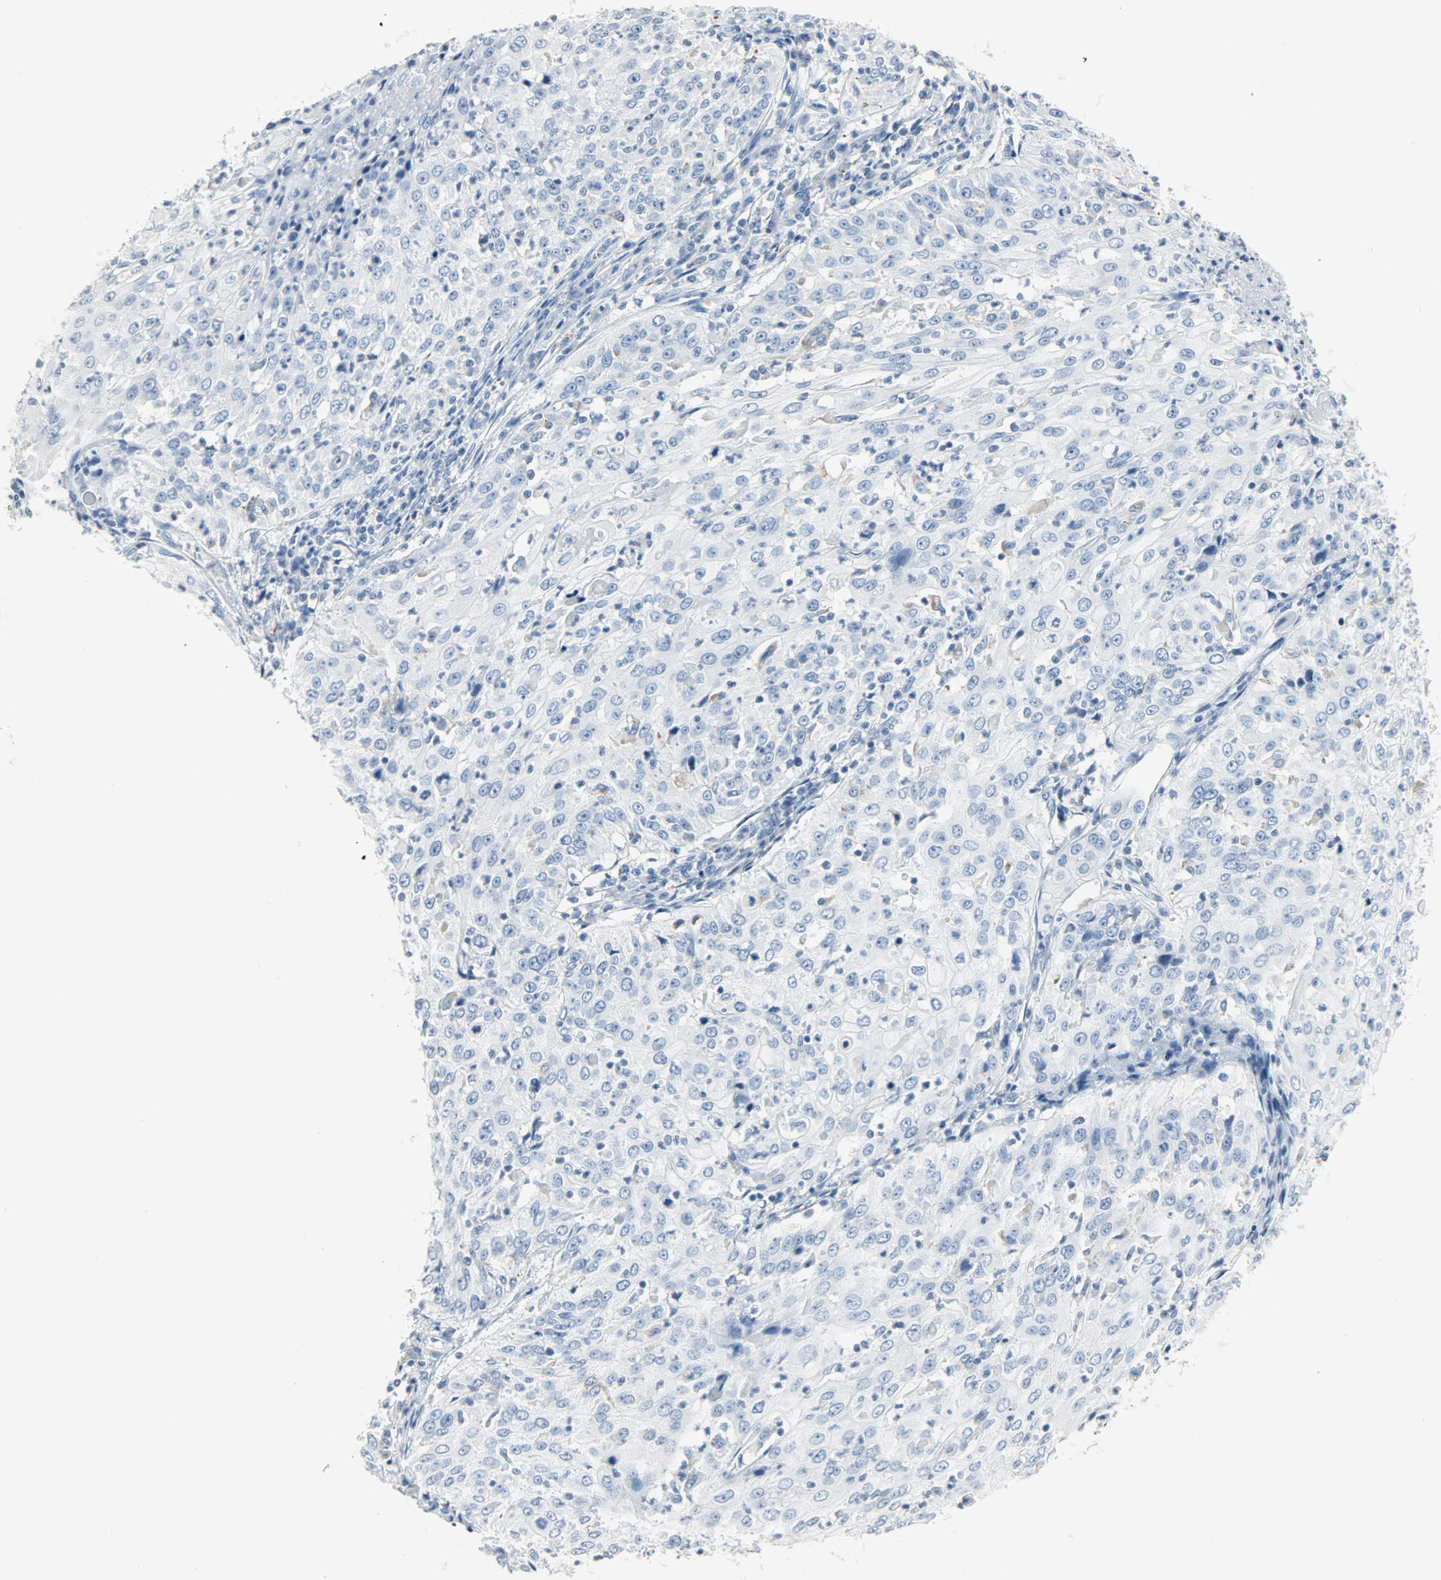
{"staining": {"intensity": "negative", "quantity": "none", "location": "none"}, "tissue": "cervical cancer", "cell_type": "Tumor cells", "image_type": "cancer", "snomed": [{"axis": "morphology", "description": "Squamous cell carcinoma, NOS"}, {"axis": "topography", "description": "Cervix"}], "caption": "There is no significant expression in tumor cells of squamous cell carcinoma (cervical). Nuclei are stained in blue.", "gene": "PTPN6", "patient": {"sex": "female", "age": 39}}